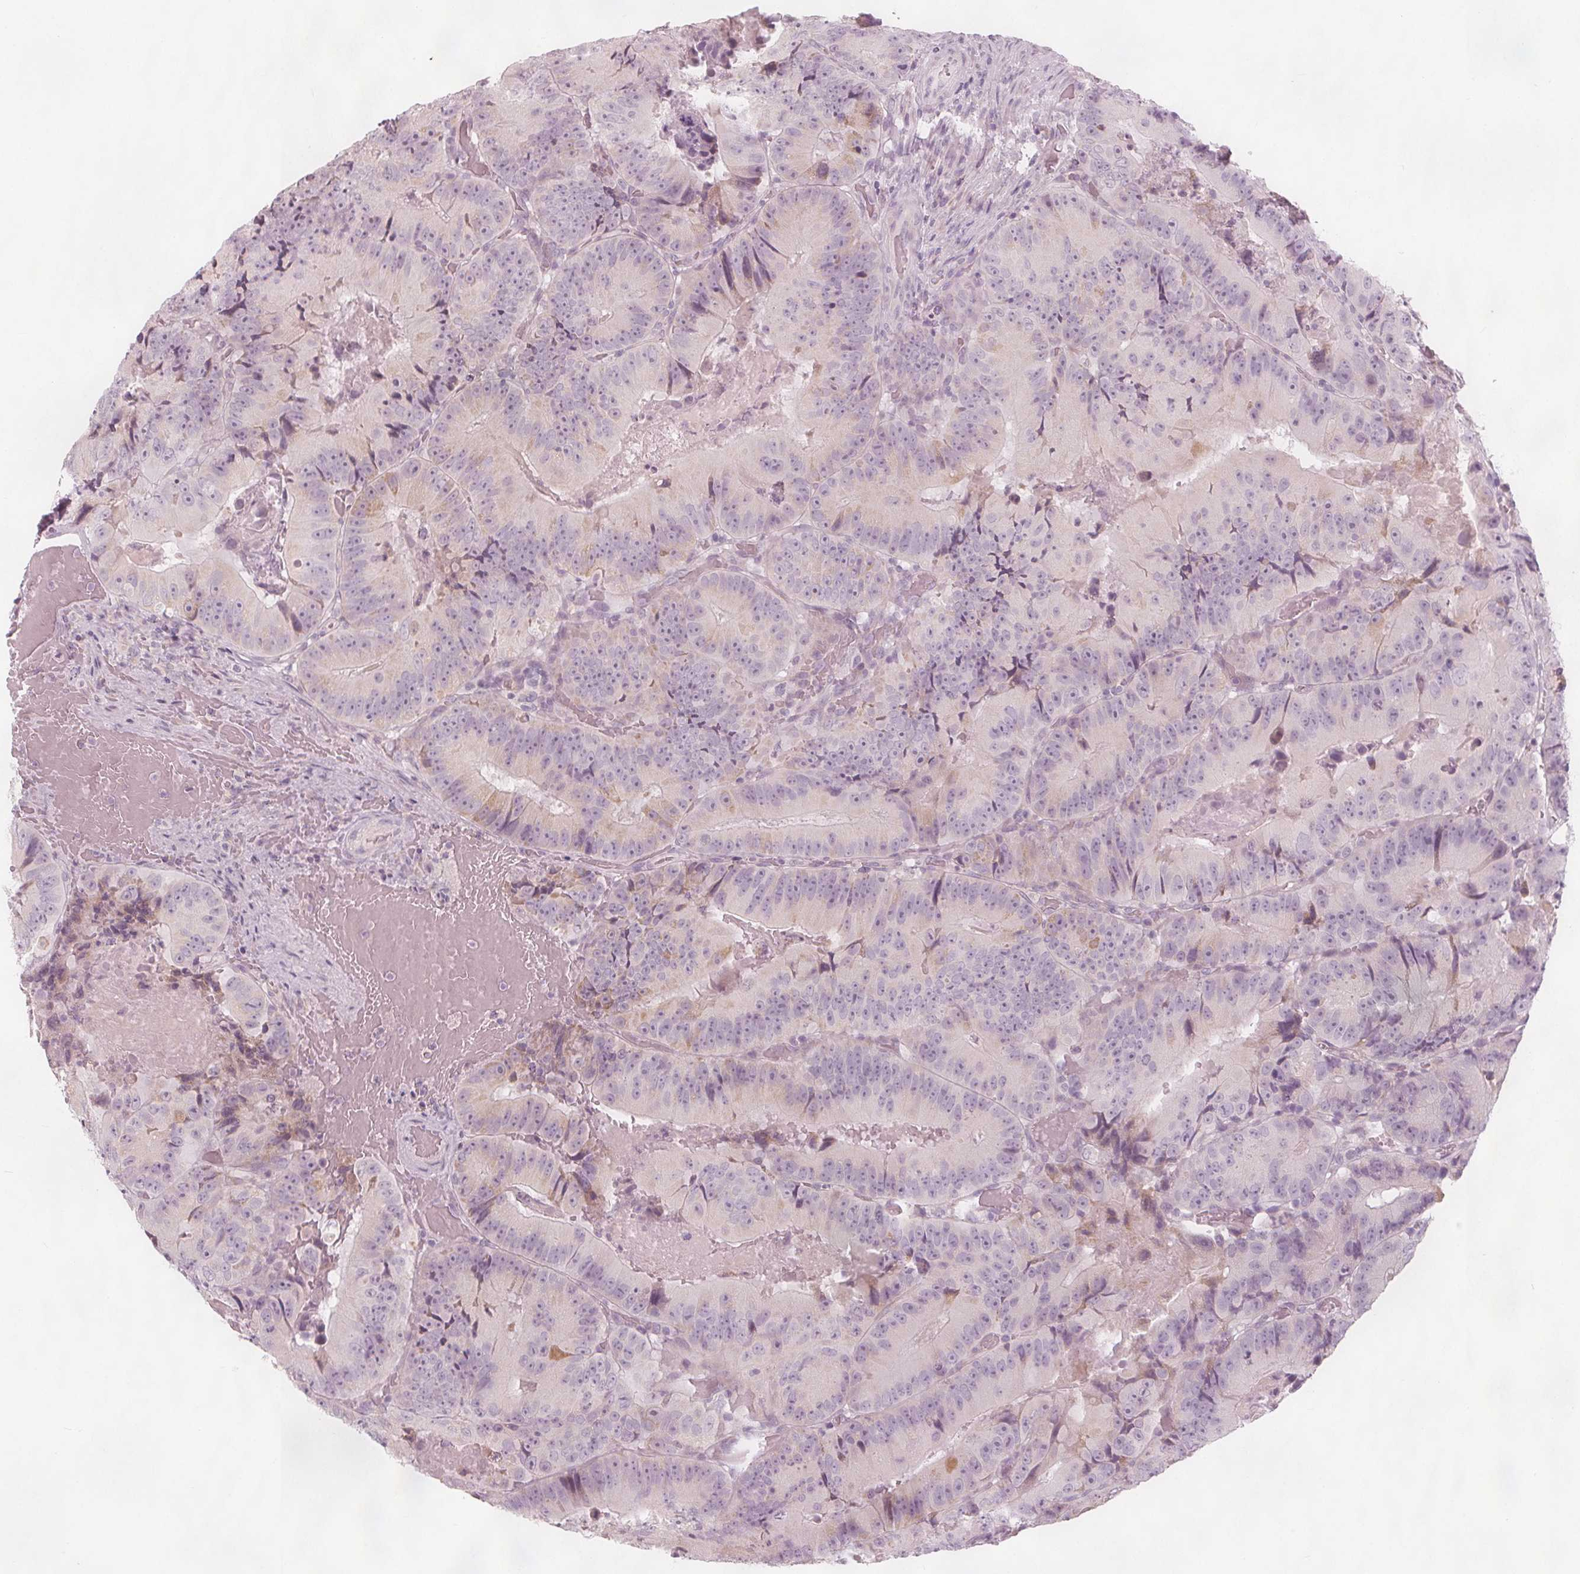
{"staining": {"intensity": "negative", "quantity": "none", "location": "none"}, "tissue": "colorectal cancer", "cell_type": "Tumor cells", "image_type": "cancer", "snomed": [{"axis": "morphology", "description": "Adenocarcinoma, NOS"}, {"axis": "topography", "description": "Colon"}], "caption": "An IHC micrograph of colorectal cancer (adenocarcinoma) is shown. There is no staining in tumor cells of colorectal cancer (adenocarcinoma).", "gene": "BRSK1", "patient": {"sex": "female", "age": 86}}